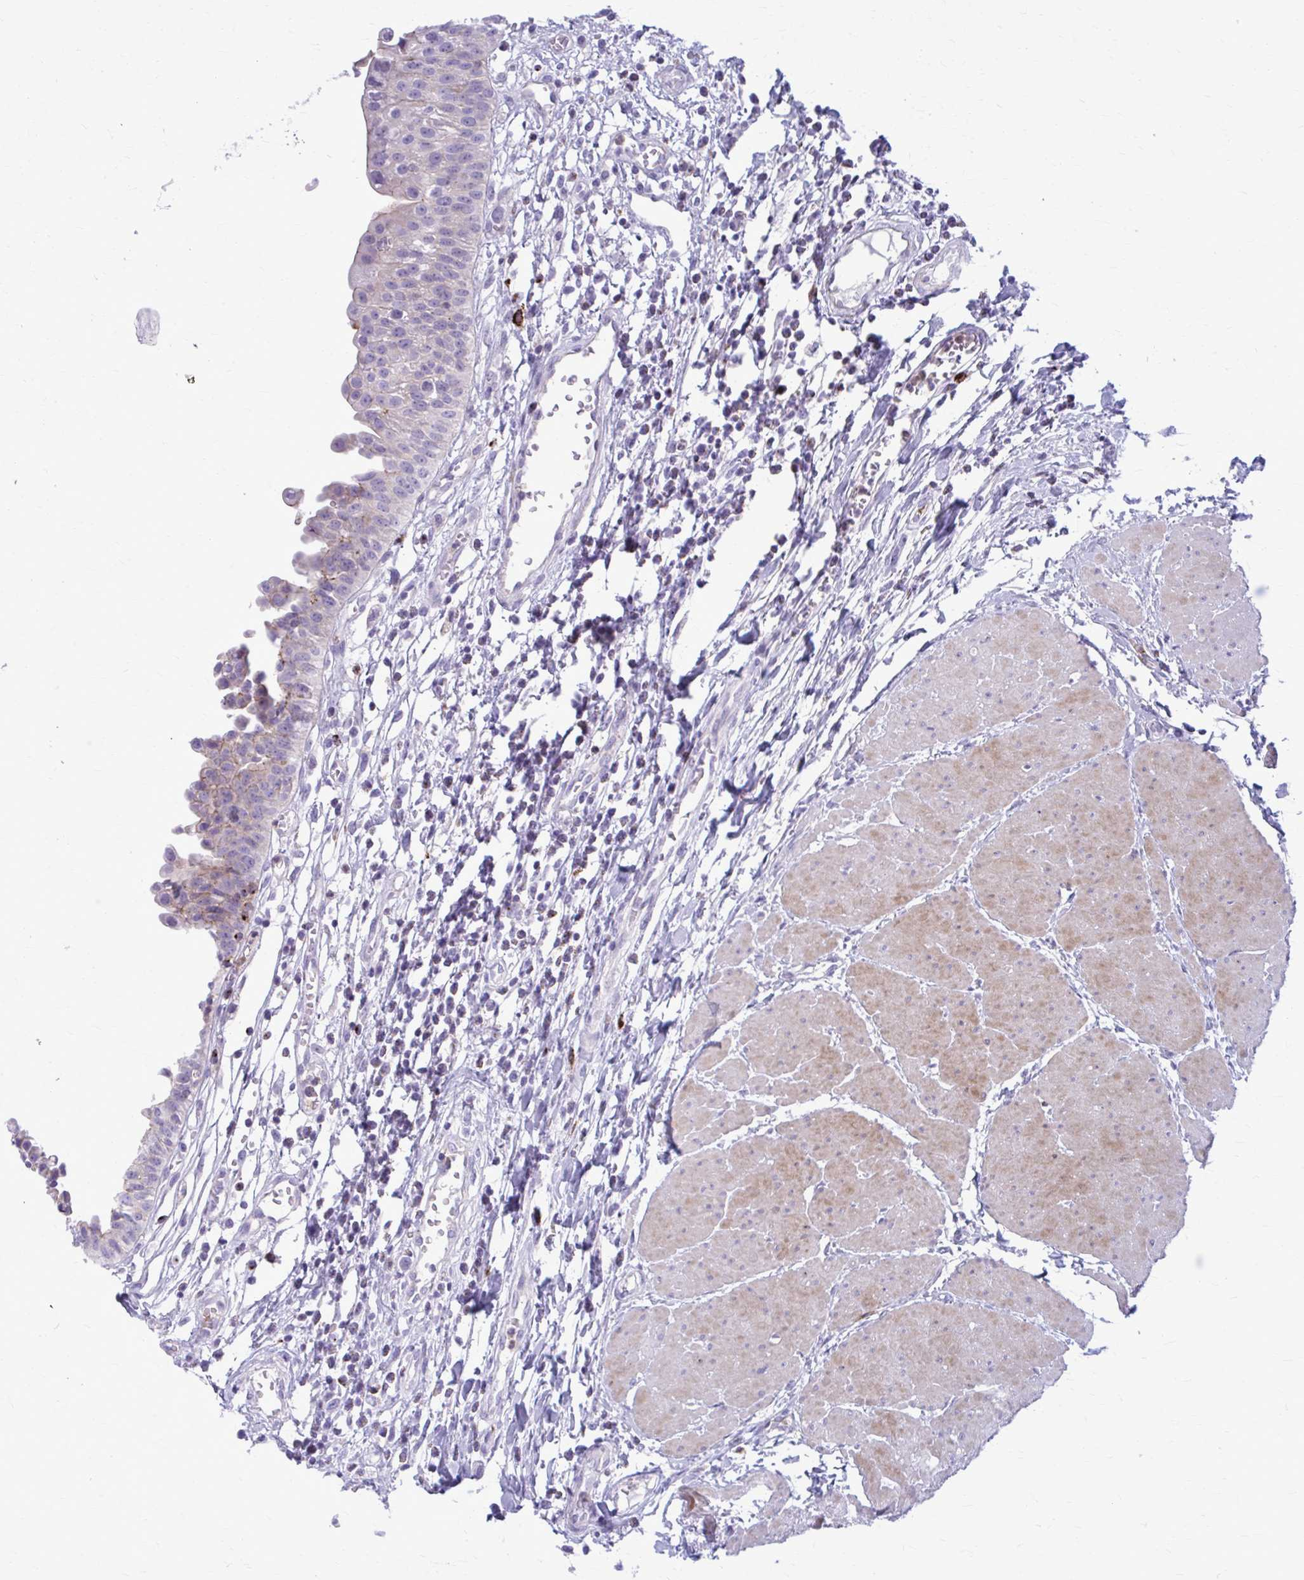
{"staining": {"intensity": "moderate", "quantity": "<25%", "location": "cytoplasmic/membranous,nuclear"}, "tissue": "urinary bladder", "cell_type": "Urothelial cells", "image_type": "normal", "snomed": [{"axis": "morphology", "description": "Normal tissue, NOS"}, {"axis": "topography", "description": "Urinary bladder"}], "caption": "Normal urinary bladder was stained to show a protein in brown. There is low levels of moderate cytoplasmic/membranous,nuclear expression in about <25% of urothelial cells. (Brightfield microscopy of DAB IHC at high magnification).", "gene": "PEDS1", "patient": {"sex": "male", "age": 64}}